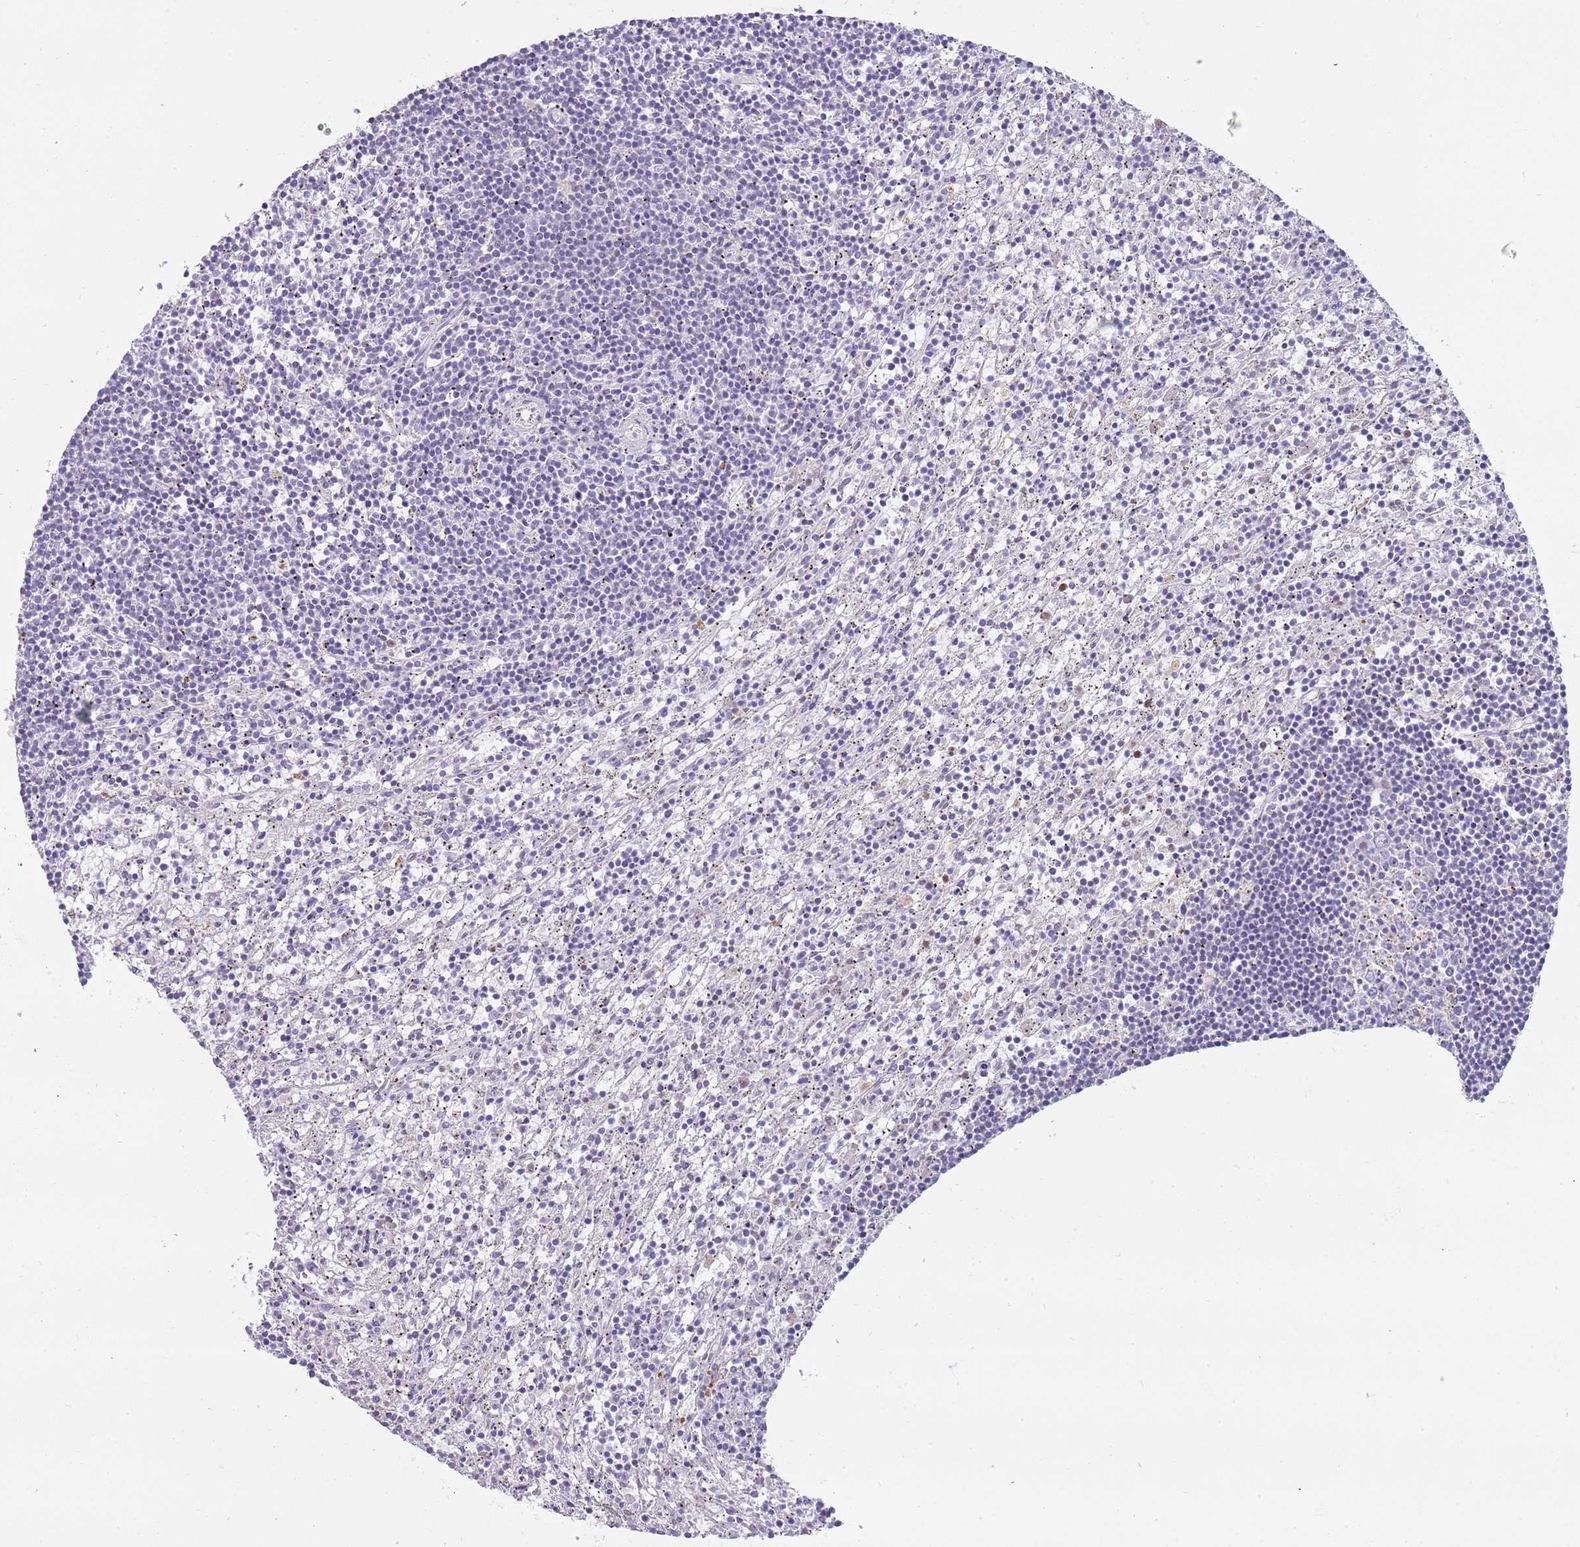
{"staining": {"intensity": "negative", "quantity": "none", "location": "none"}, "tissue": "lymphoma", "cell_type": "Tumor cells", "image_type": "cancer", "snomed": [{"axis": "morphology", "description": "Malignant lymphoma, non-Hodgkin's type, Low grade"}, {"axis": "topography", "description": "Spleen"}], "caption": "Malignant lymphoma, non-Hodgkin's type (low-grade) stained for a protein using immunohistochemistry (IHC) exhibits no positivity tumor cells.", "gene": "DIPK1C", "patient": {"sex": "male", "age": 76}}